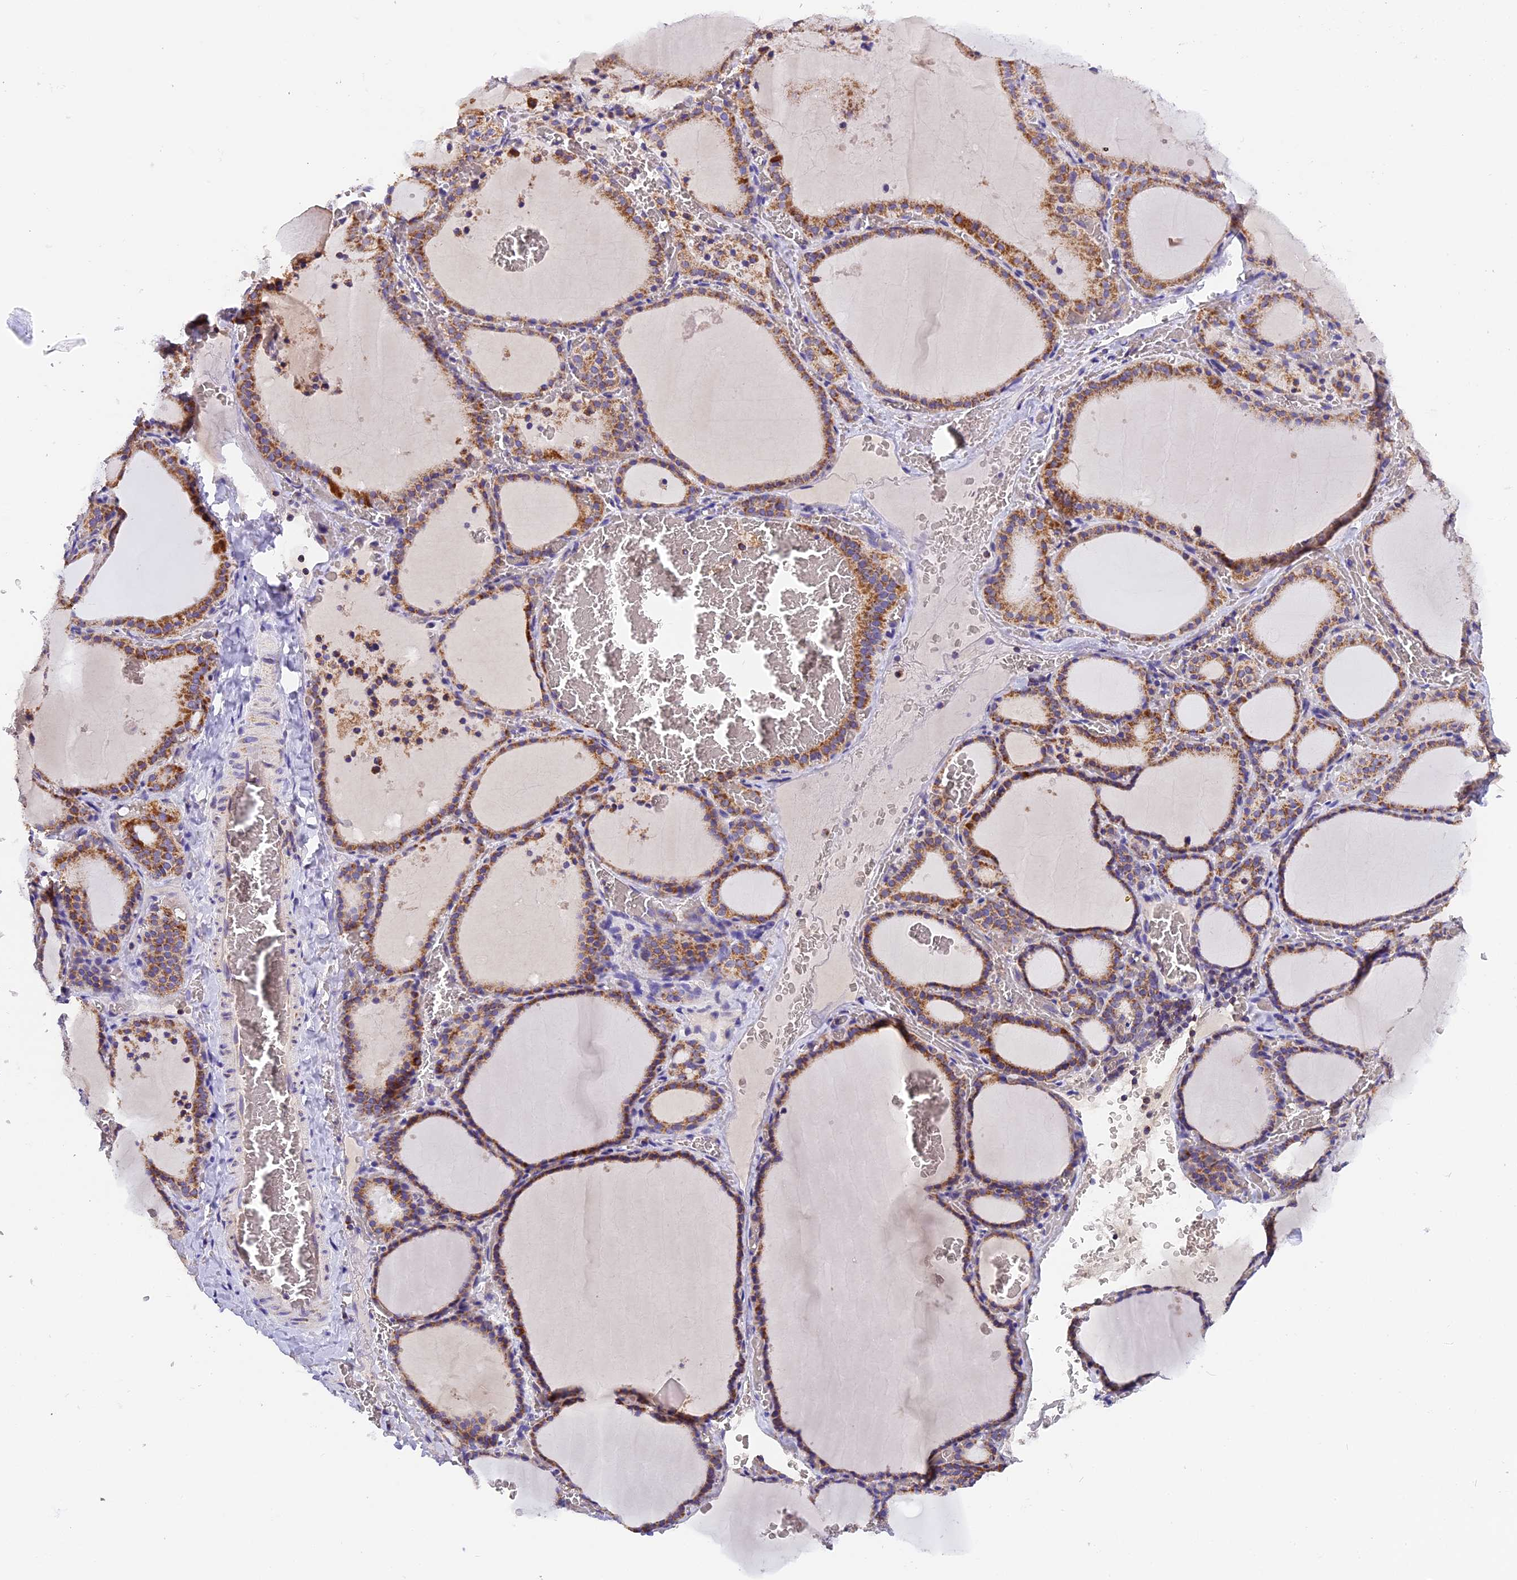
{"staining": {"intensity": "moderate", "quantity": ">75%", "location": "cytoplasmic/membranous"}, "tissue": "thyroid gland", "cell_type": "Glandular cells", "image_type": "normal", "snomed": [{"axis": "morphology", "description": "Normal tissue, NOS"}, {"axis": "topography", "description": "Thyroid gland"}], "caption": "Approximately >75% of glandular cells in normal thyroid gland display moderate cytoplasmic/membranous protein expression as visualized by brown immunohistochemical staining.", "gene": "MGME1", "patient": {"sex": "female", "age": 39}}